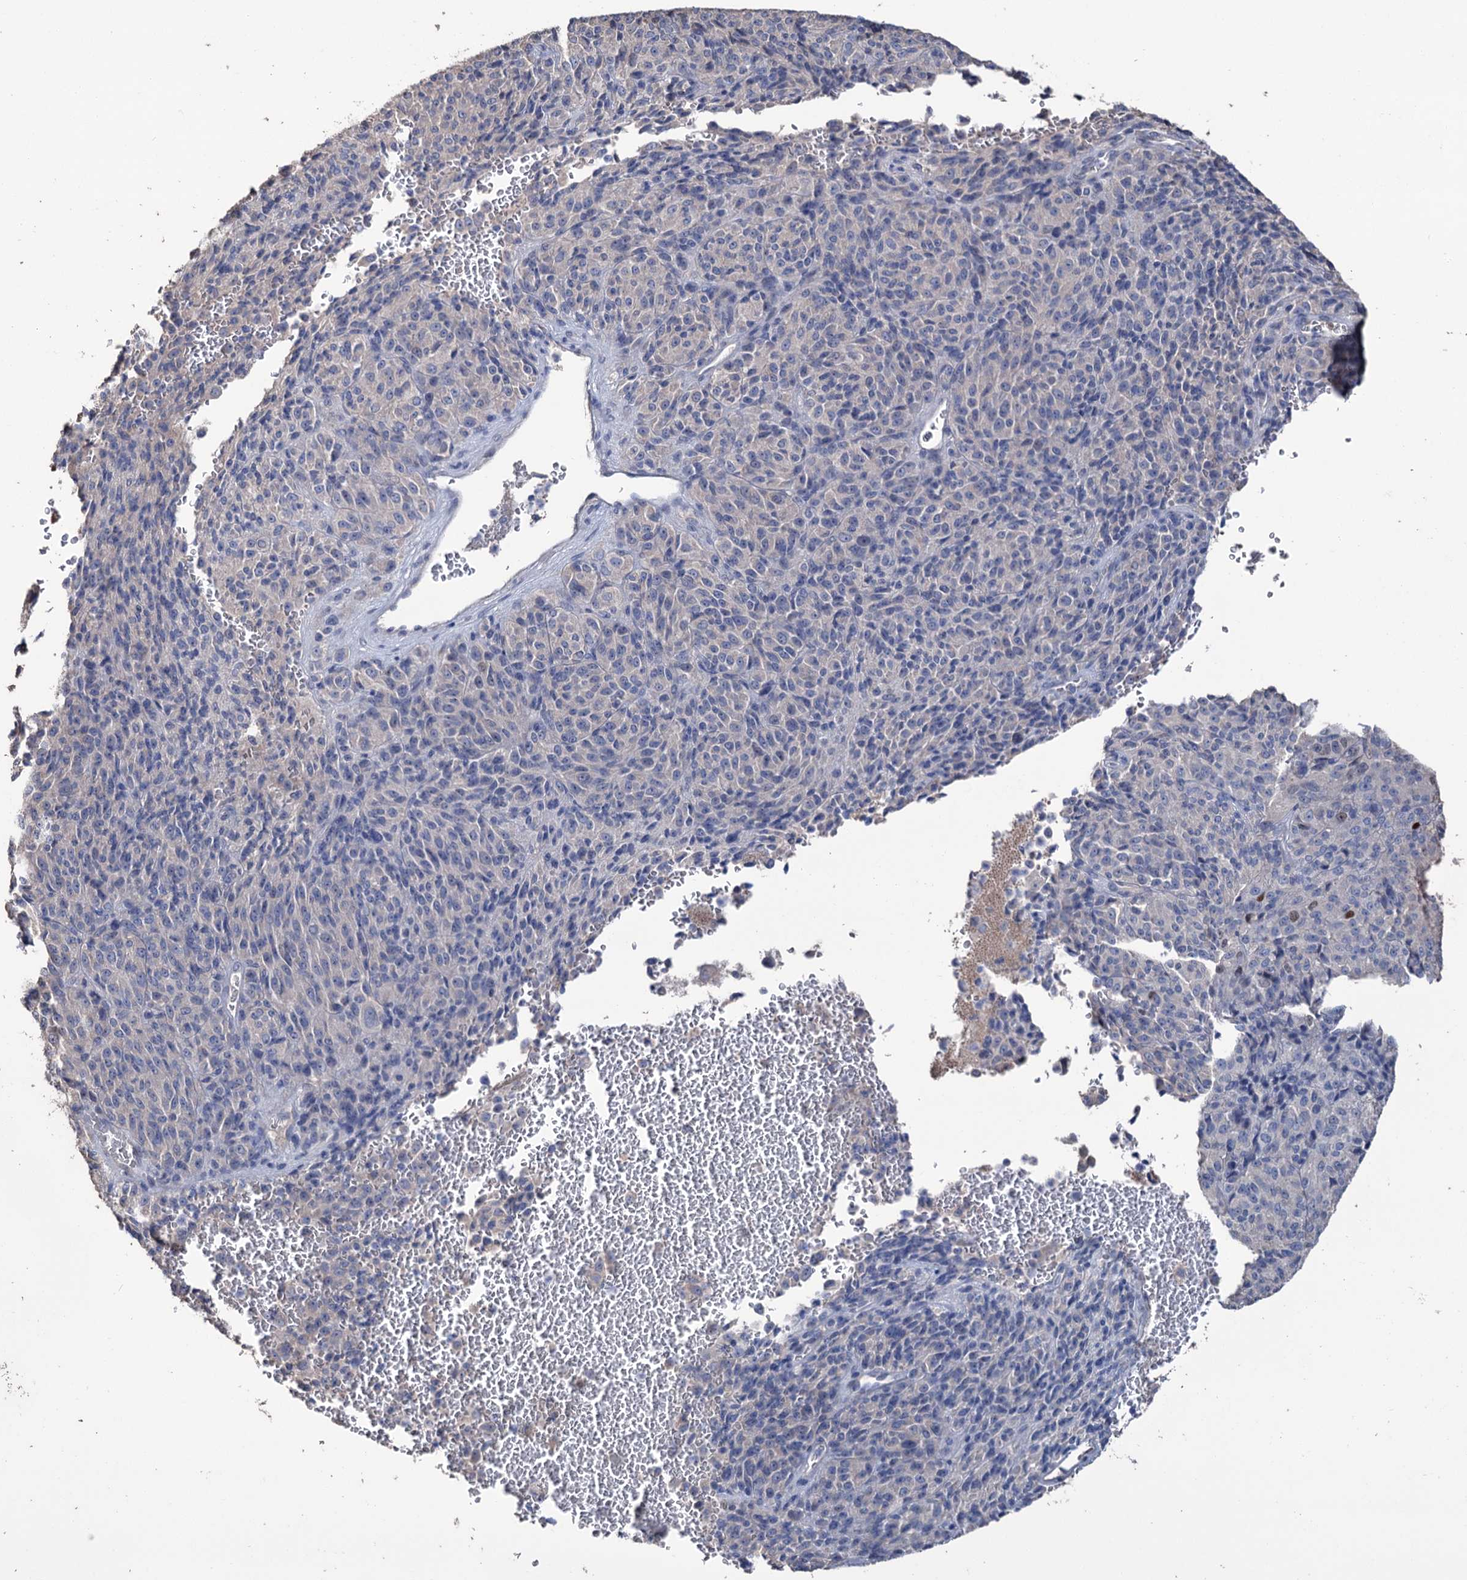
{"staining": {"intensity": "negative", "quantity": "none", "location": "none"}, "tissue": "melanoma", "cell_type": "Tumor cells", "image_type": "cancer", "snomed": [{"axis": "morphology", "description": "Malignant melanoma, Metastatic site"}, {"axis": "topography", "description": "Brain"}], "caption": "DAB immunohistochemical staining of human malignant melanoma (metastatic site) reveals no significant positivity in tumor cells. (DAB immunohistochemistry (IHC) visualized using brightfield microscopy, high magnification).", "gene": "EPB41L5", "patient": {"sex": "female", "age": 56}}